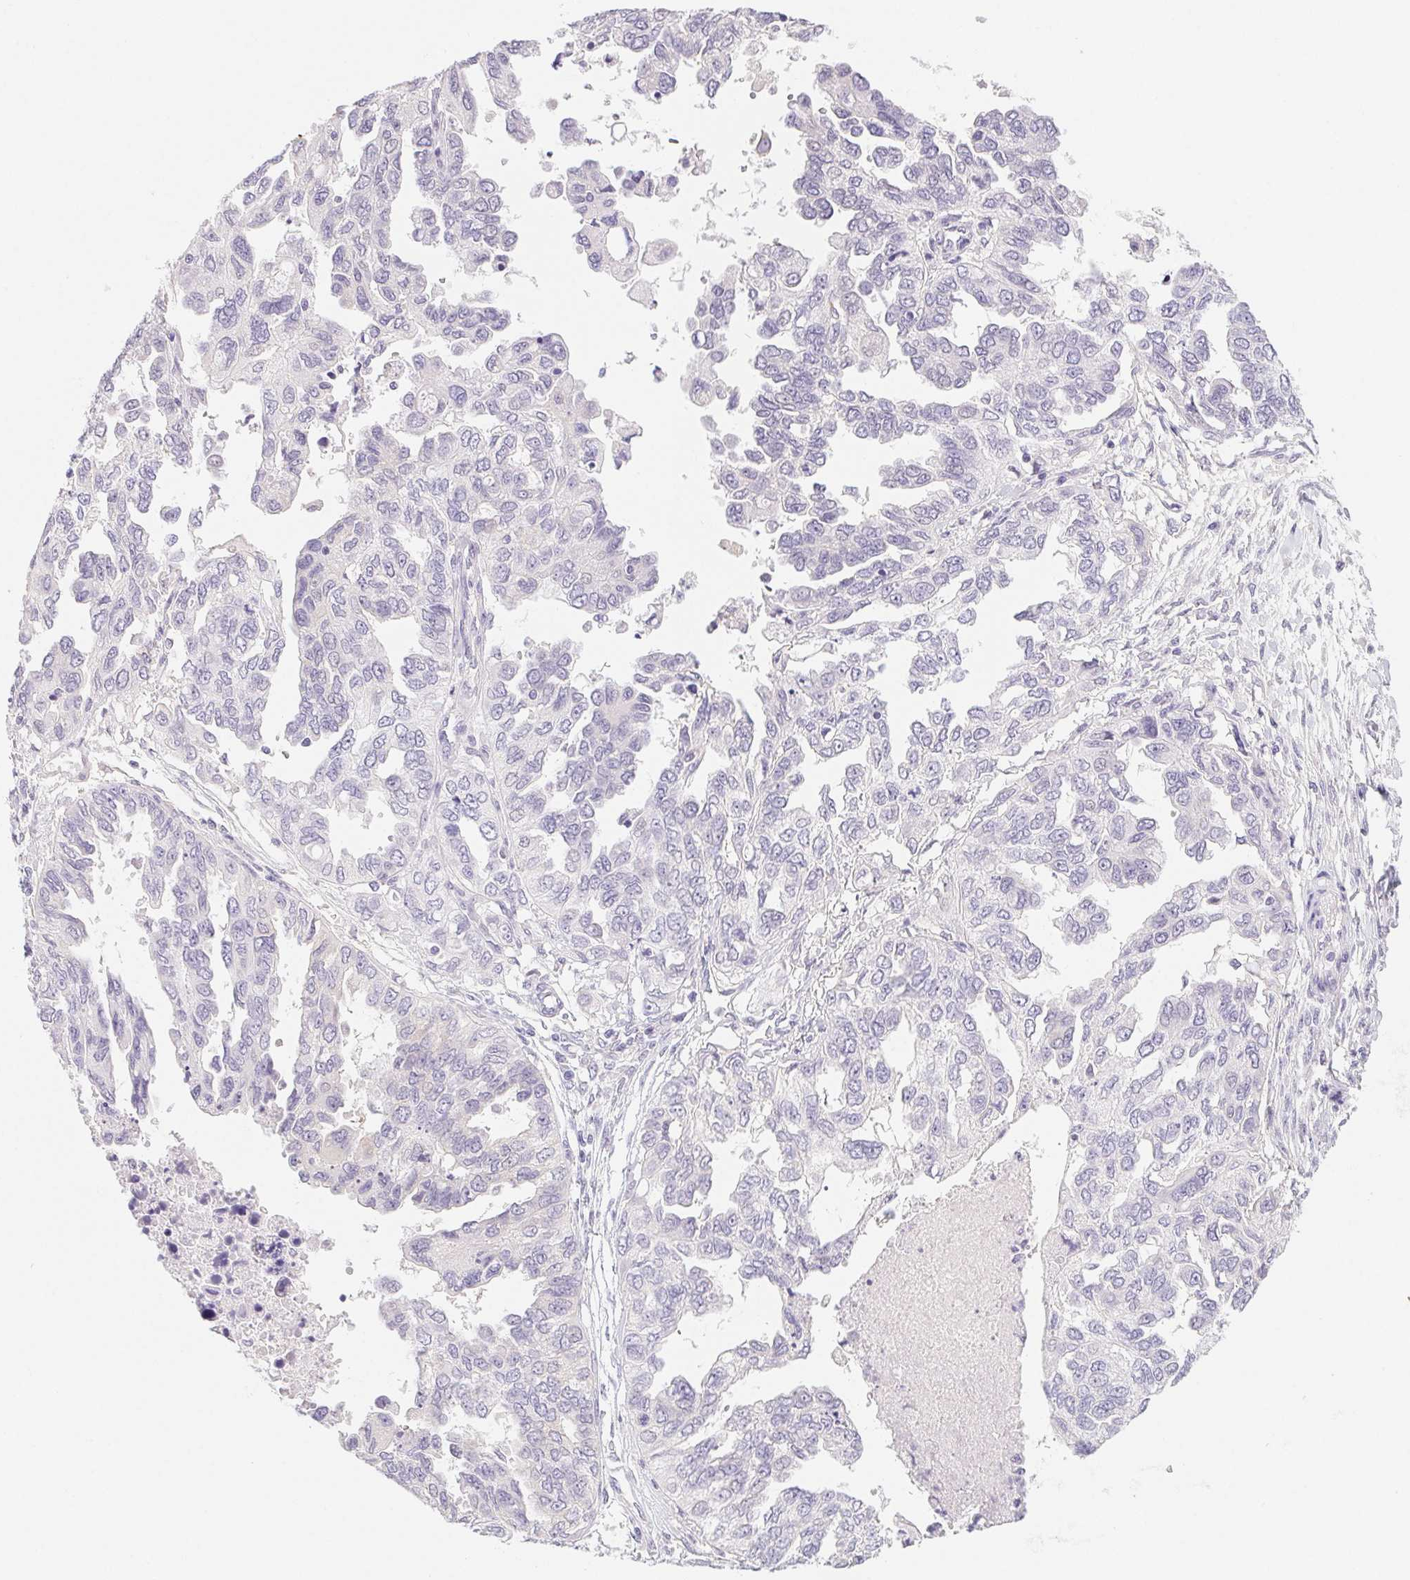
{"staining": {"intensity": "negative", "quantity": "none", "location": "none"}, "tissue": "ovarian cancer", "cell_type": "Tumor cells", "image_type": "cancer", "snomed": [{"axis": "morphology", "description": "Cystadenocarcinoma, serous, NOS"}, {"axis": "topography", "description": "Ovary"}], "caption": "Immunohistochemistry histopathology image of human ovarian cancer (serous cystadenocarcinoma) stained for a protein (brown), which exhibits no expression in tumor cells.", "gene": "CTNND2", "patient": {"sex": "female", "age": 53}}